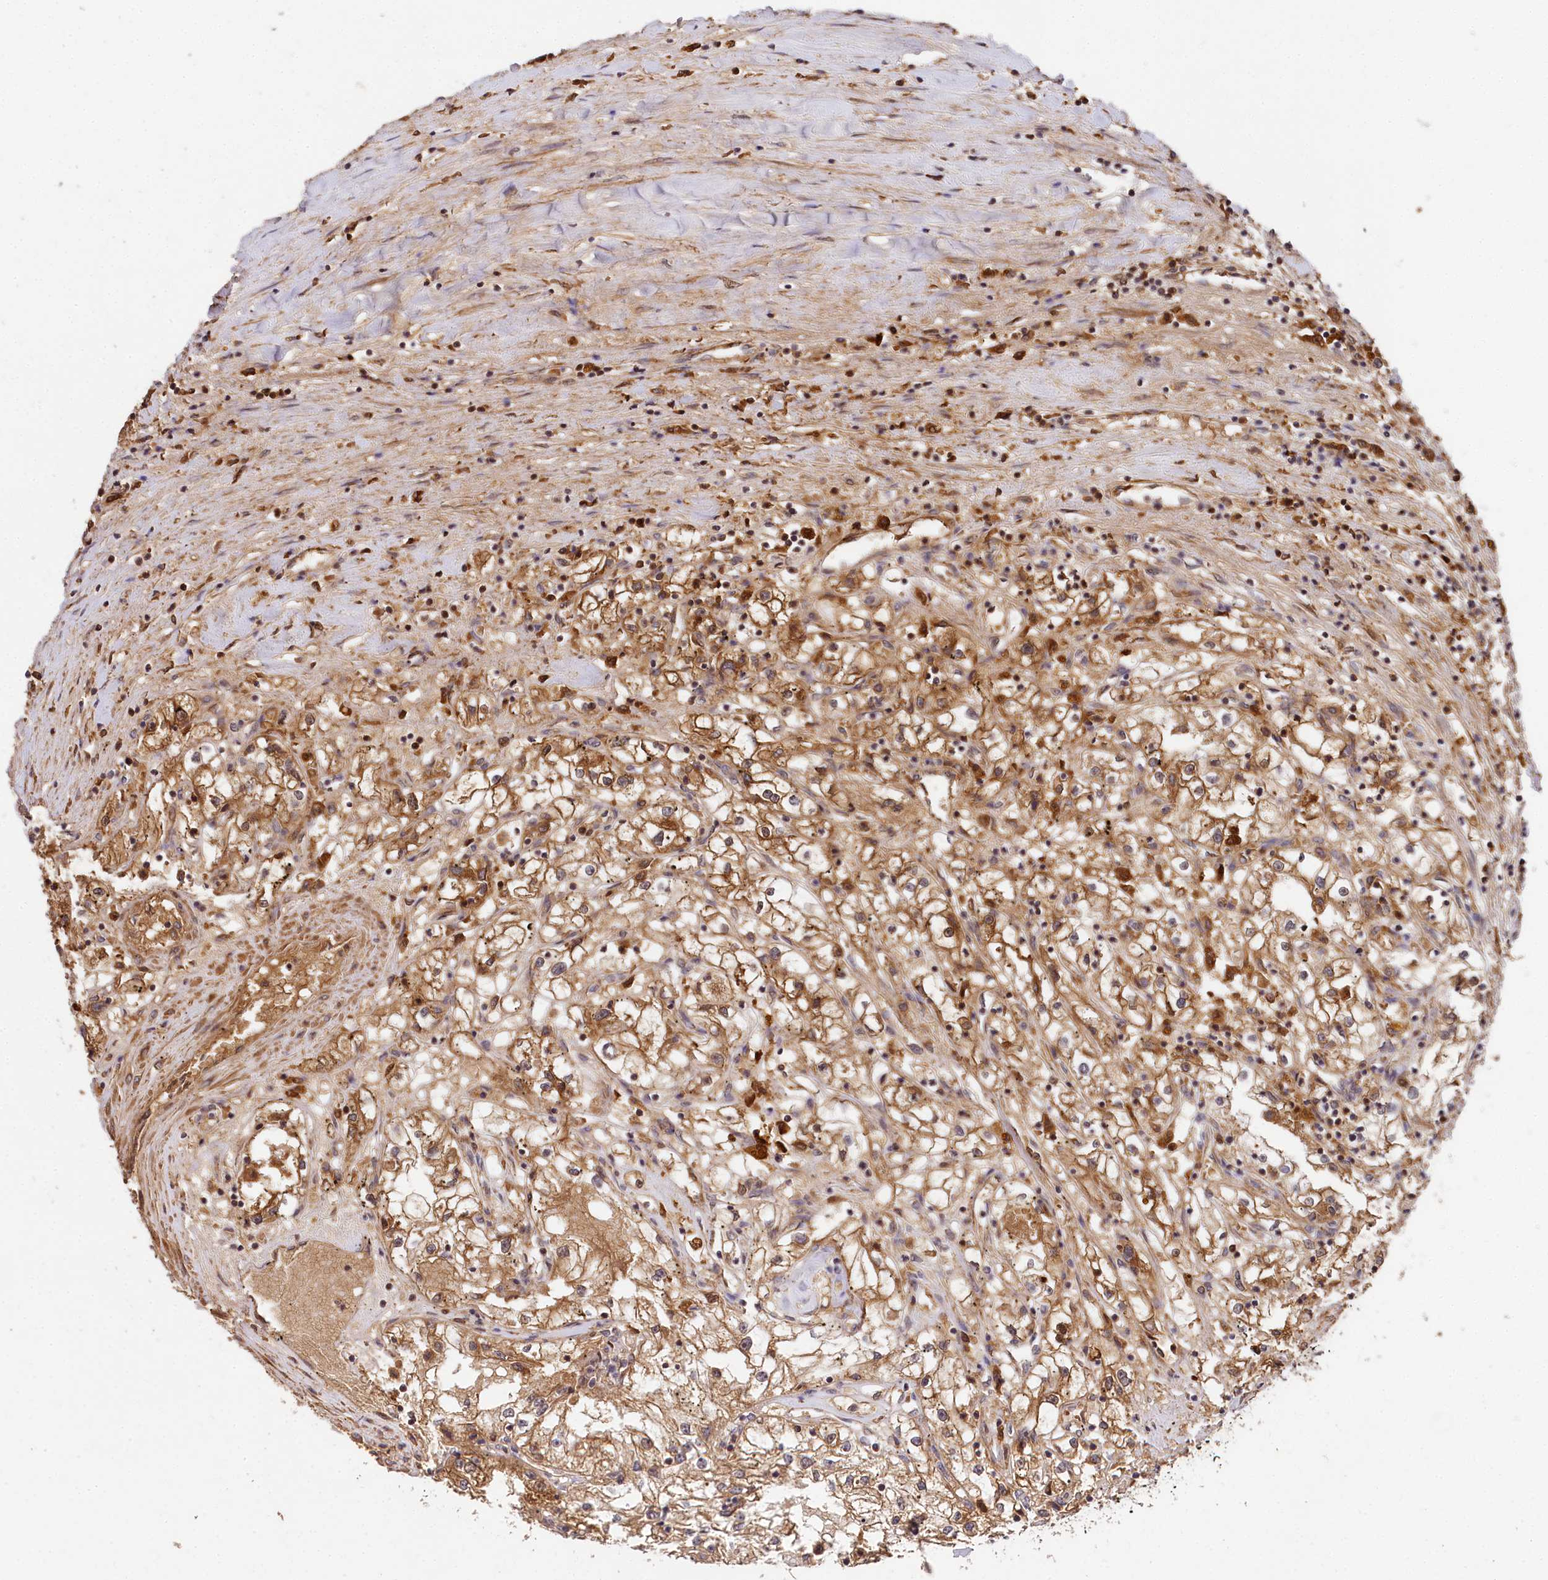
{"staining": {"intensity": "moderate", "quantity": ">75%", "location": "cytoplasmic/membranous"}, "tissue": "renal cancer", "cell_type": "Tumor cells", "image_type": "cancer", "snomed": [{"axis": "morphology", "description": "Adenocarcinoma, NOS"}, {"axis": "topography", "description": "Kidney"}], "caption": "Protein positivity by IHC reveals moderate cytoplasmic/membranous expression in about >75% of tumor cells in renal adenocarcinoma.", "gene": "MCF2L2", "patient": {"sex": "male", "age": 56}}